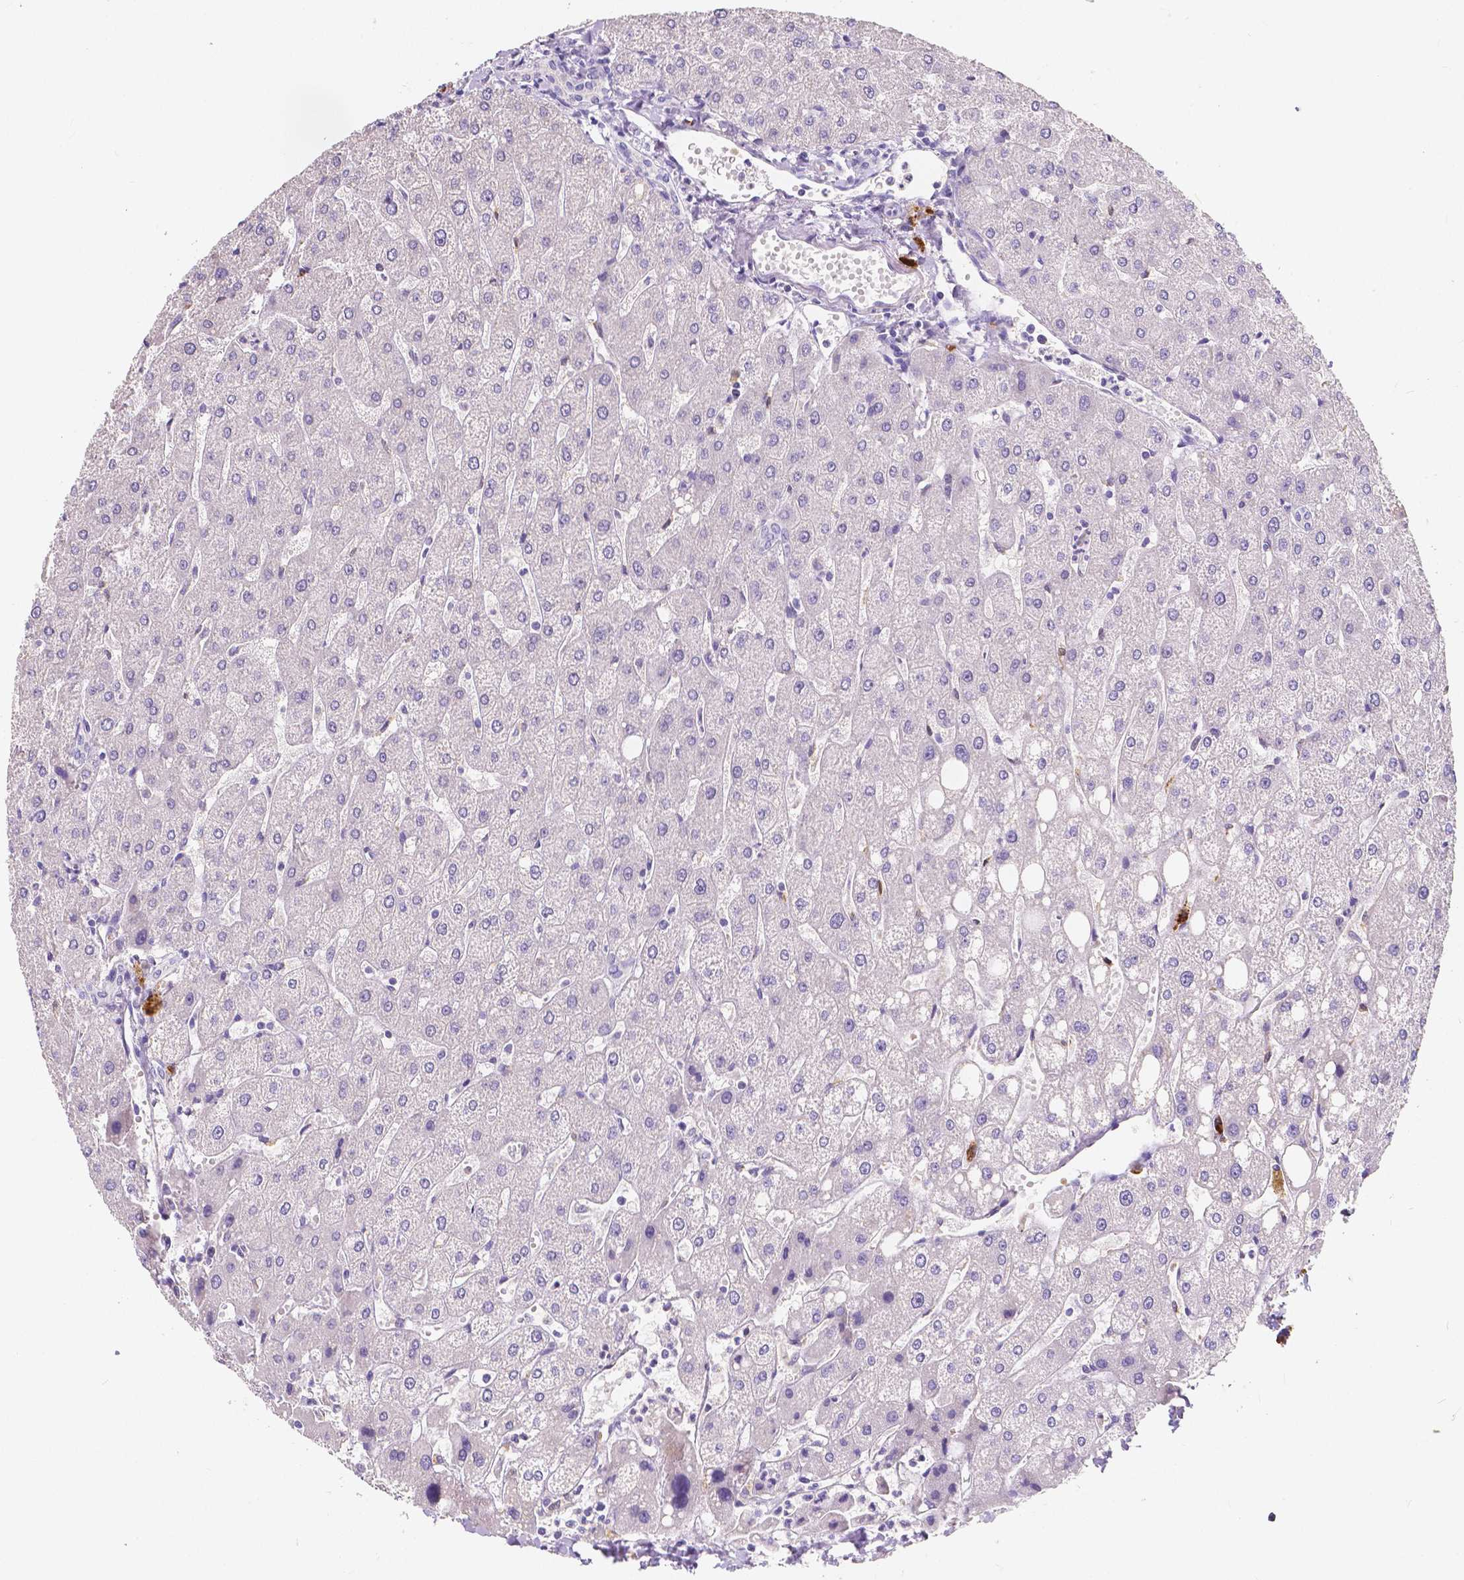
{"staining": {"intensity": "negative", "quantity": "none", "location": "none"}, "tissue": "liver", "cell_type": "Cholangiocytes", "image_type": "normal", "snomed": [{"axis": "morphology", "description": "Normal tissue, NOS"}, {"axis": "topography", "description": "Liver"}], "caption": "Image shows no protein positivity in cholangiocytes of benign liver. The staining was performed using DAB to visualize the protein expression in brown, while the nuclei were stained in blue with hematoxylin (Magnification: 20x).", "gene": "ACP5", "patient": {"sex": "male", "age": 67}}